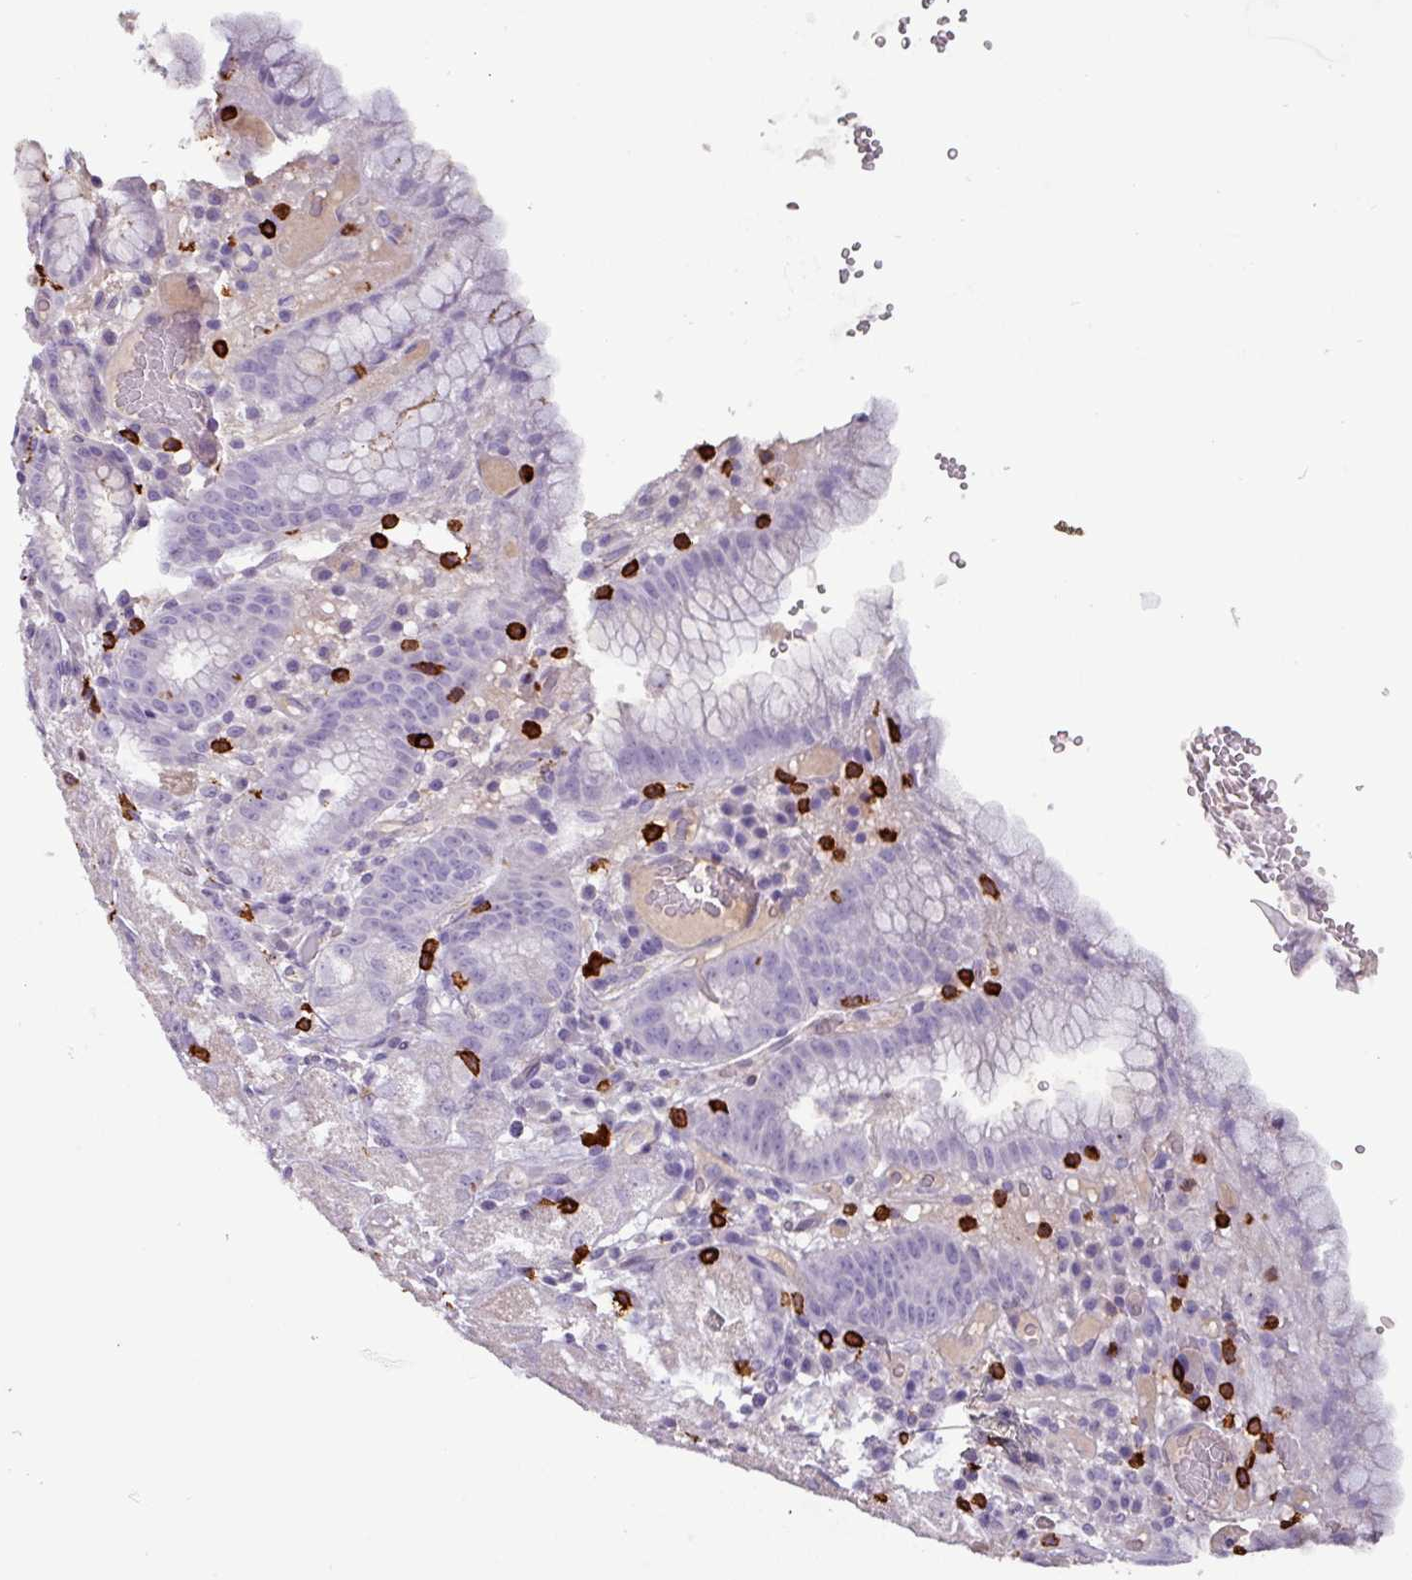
{"staining": {"intensity": "weak", "quantity": "<25%", "location": "cytoplasmic/membranous"}, "tissue": "stomach", "cell_type": "Glandular cells", "image_type": "normal", "snomed": [{"axis": "morphology", "description": "Normal tissue, NOS"}, {"axis": "topography", "description": "Stomach, upper"}], "caption": "Immunohistochemistry (IHC) of benign stomach shows no positivity in glandular cells.", "gene": "CD8A", "patient": {"sex": "male", "age": 52}}